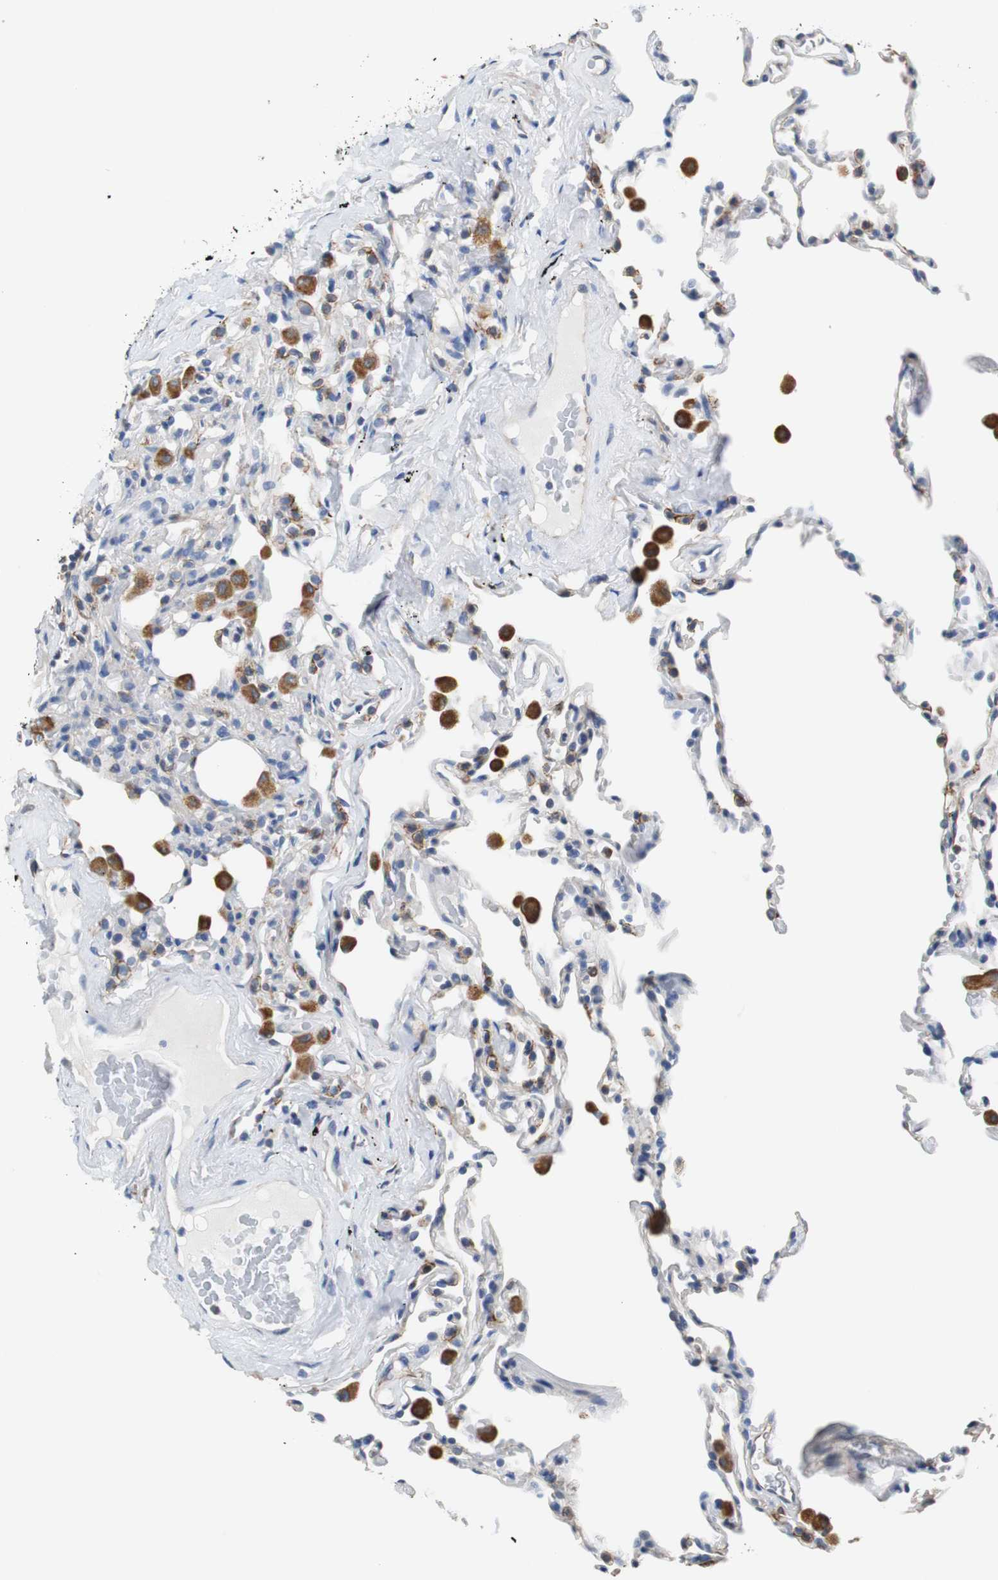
{"staining": {"intensity": "weak", "quantity": "<25%", "location": "cytoplasmic/membranous"}, "tissue": "lung", "cell_type": "Alveolar cells", "image_type": "normal", "snomed": [{"axis": "morphology", "description": "Normal tissue, NOS"}, {"axis": "morphology", "description": "Soft tissue tumor metastatic"}, {"axis": "topography", "description": "Lung"}], "caption": "Image shows no protein staining in alveolar cells of benign lung.", "gene": "PCK1", "patient": {"sex": "male", "age": 59}}